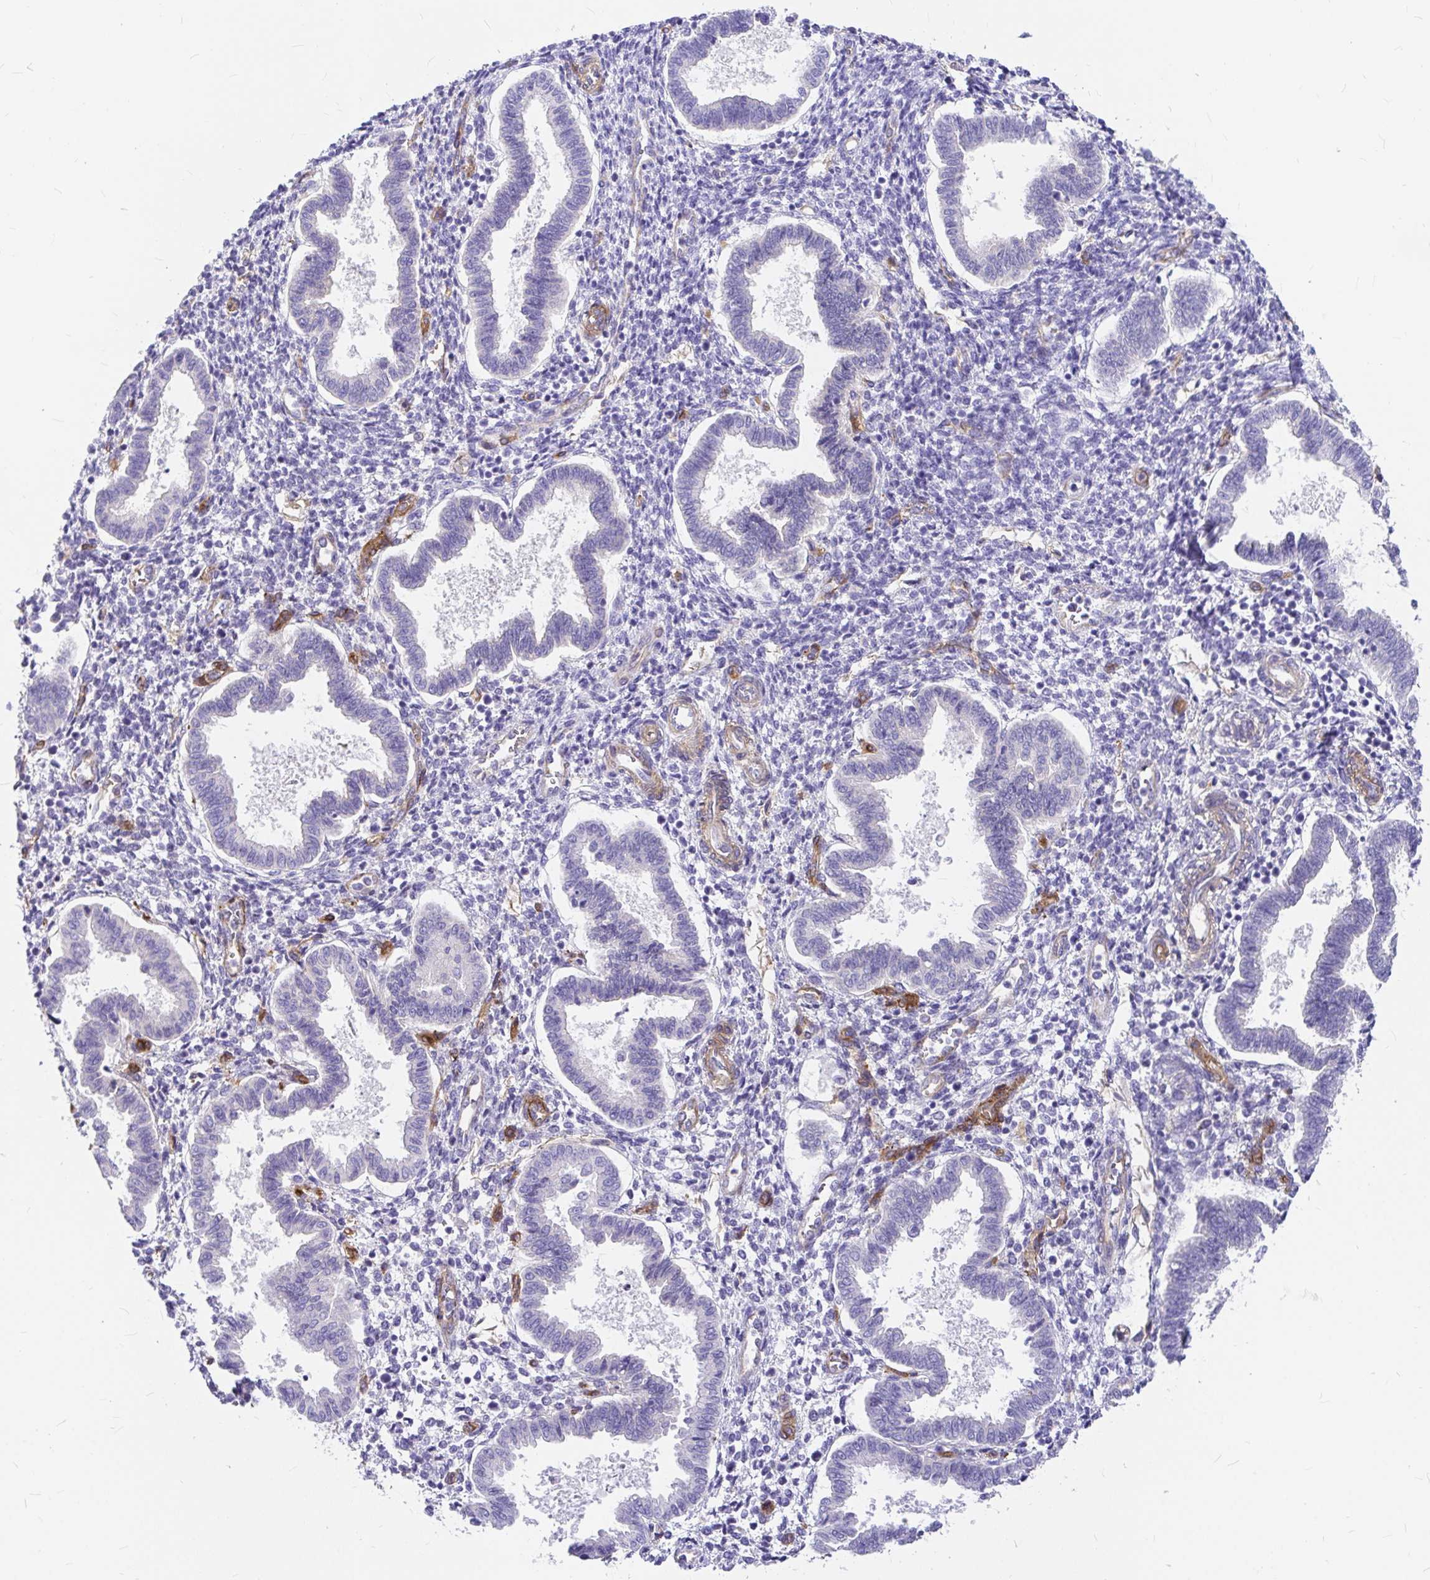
{"staining": {"intensity": "negative", "quantity": "none", "location": "none"}, "tissue": "endometrium", "cell_type": "Cells in endometrial stroma", "image_type": "normal", "snomed": [{"axis": "morphology", "description": "Normal tissue, NOS"}, {"axis": "topography", "description": "Endometrium"}], "caption": "Histopathology image shows no protein staining in cells in endometrial stroma of benign endometrium. (Stains: DAB immunohistochemistry (IHC) with hematoxylin counter stain, Microscopy: brightfield microscopy at high magnification).", "gene": "MYO1B", "patient": {"sex": "female", "age": 24}}